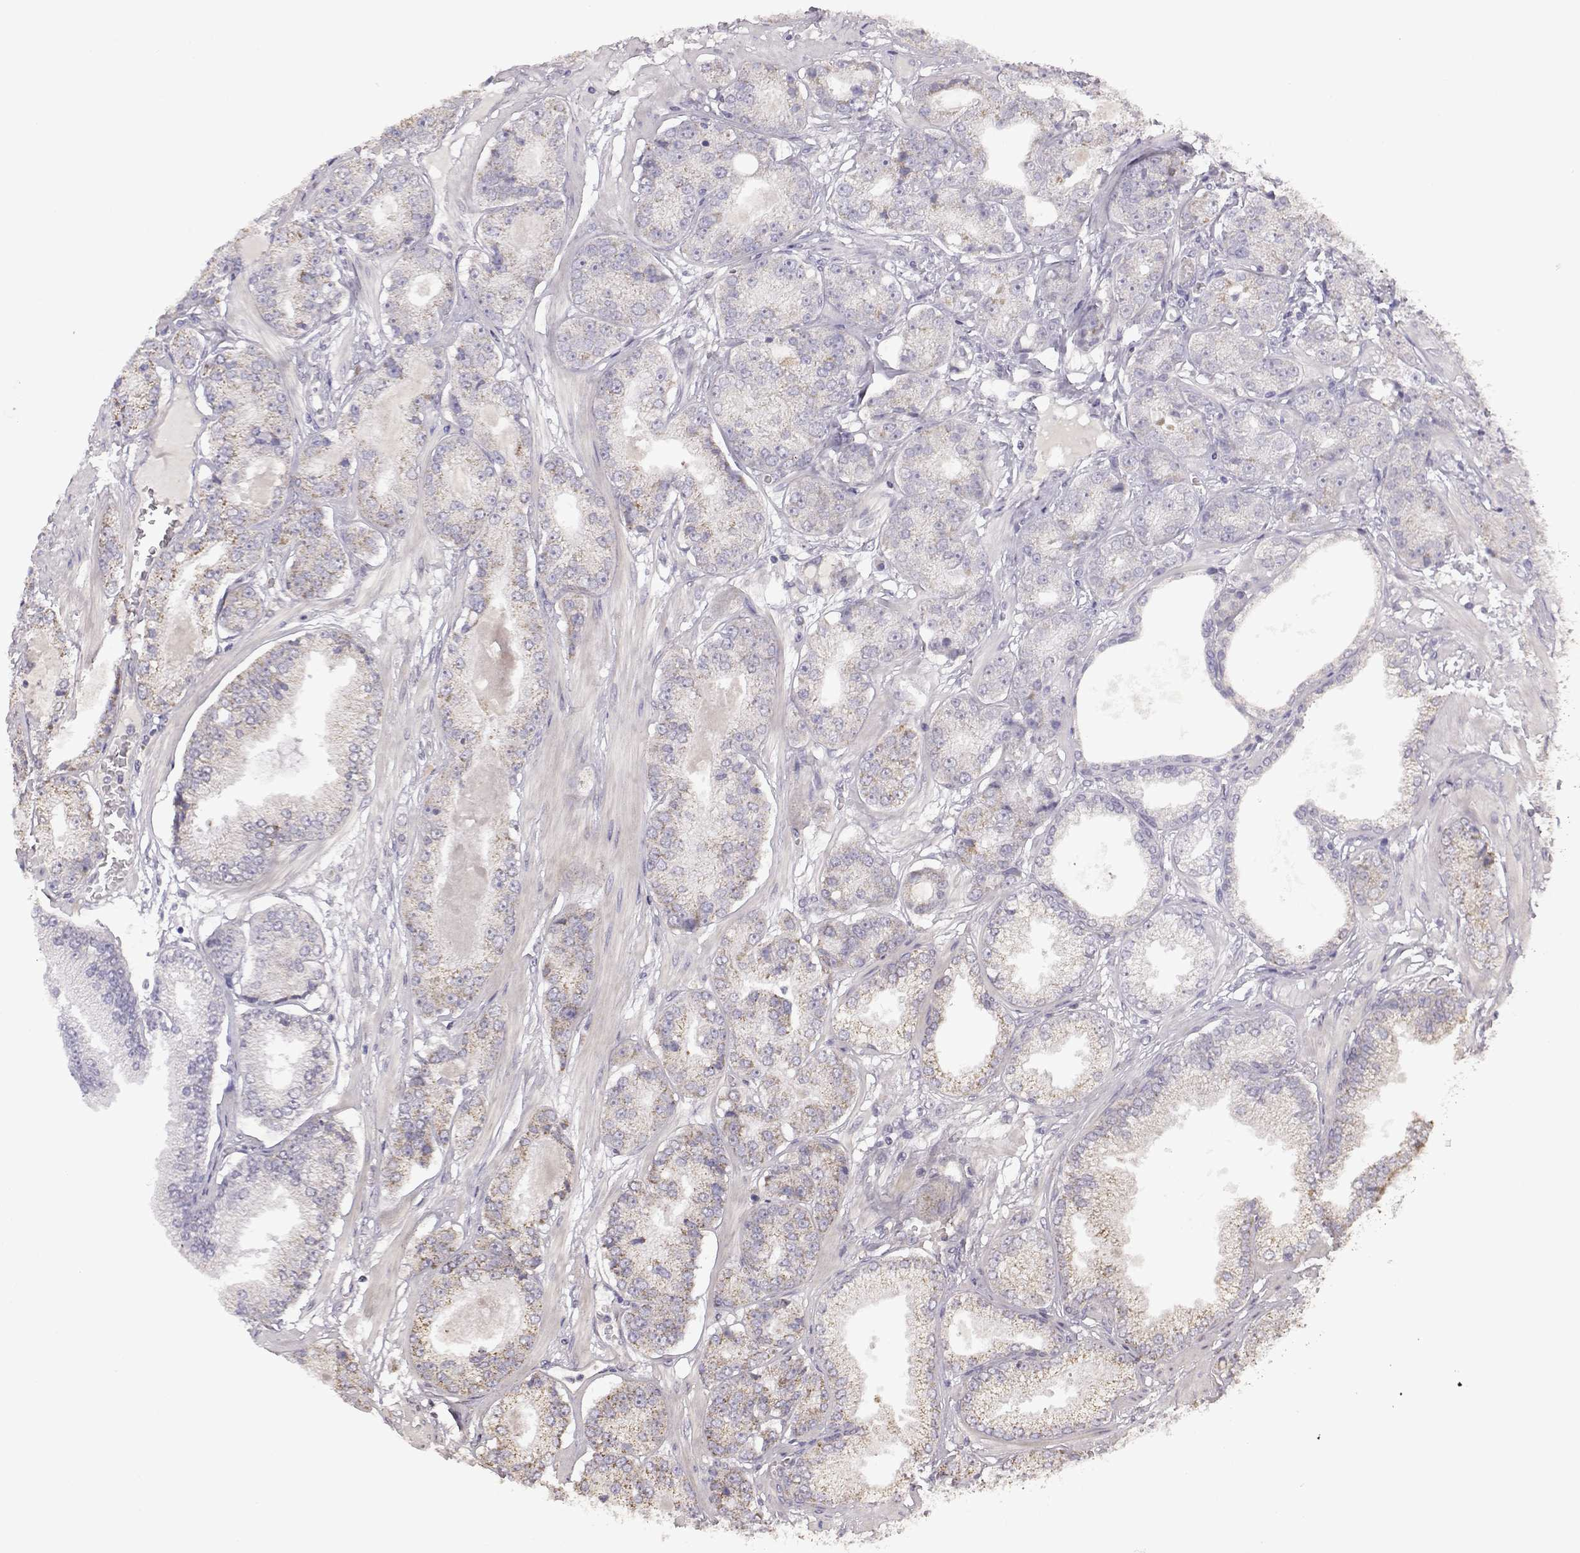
{"staining": {"intensity": "weak", "quantity": "25%-75%", "location": "cytoplasmic/membranous"}, "tissue": "prostate cancer", "cell_type": "Tumor cells", "image_type": "cancer", "snomed": [{"axis": "morphology", "description": "Adenocarcinoma, NOS"}, {"axis": "topography", "description": "Prostate"}], "caption": "Protein positivity by immunohistochemistry (IHC) exhibits weak cytoplasmic/membranous expression in about 25%-75% of tumor cells in adenocarcinoma (prostate).", "gene": "DDC", "patient": {"sex": "male", "age": 64}}